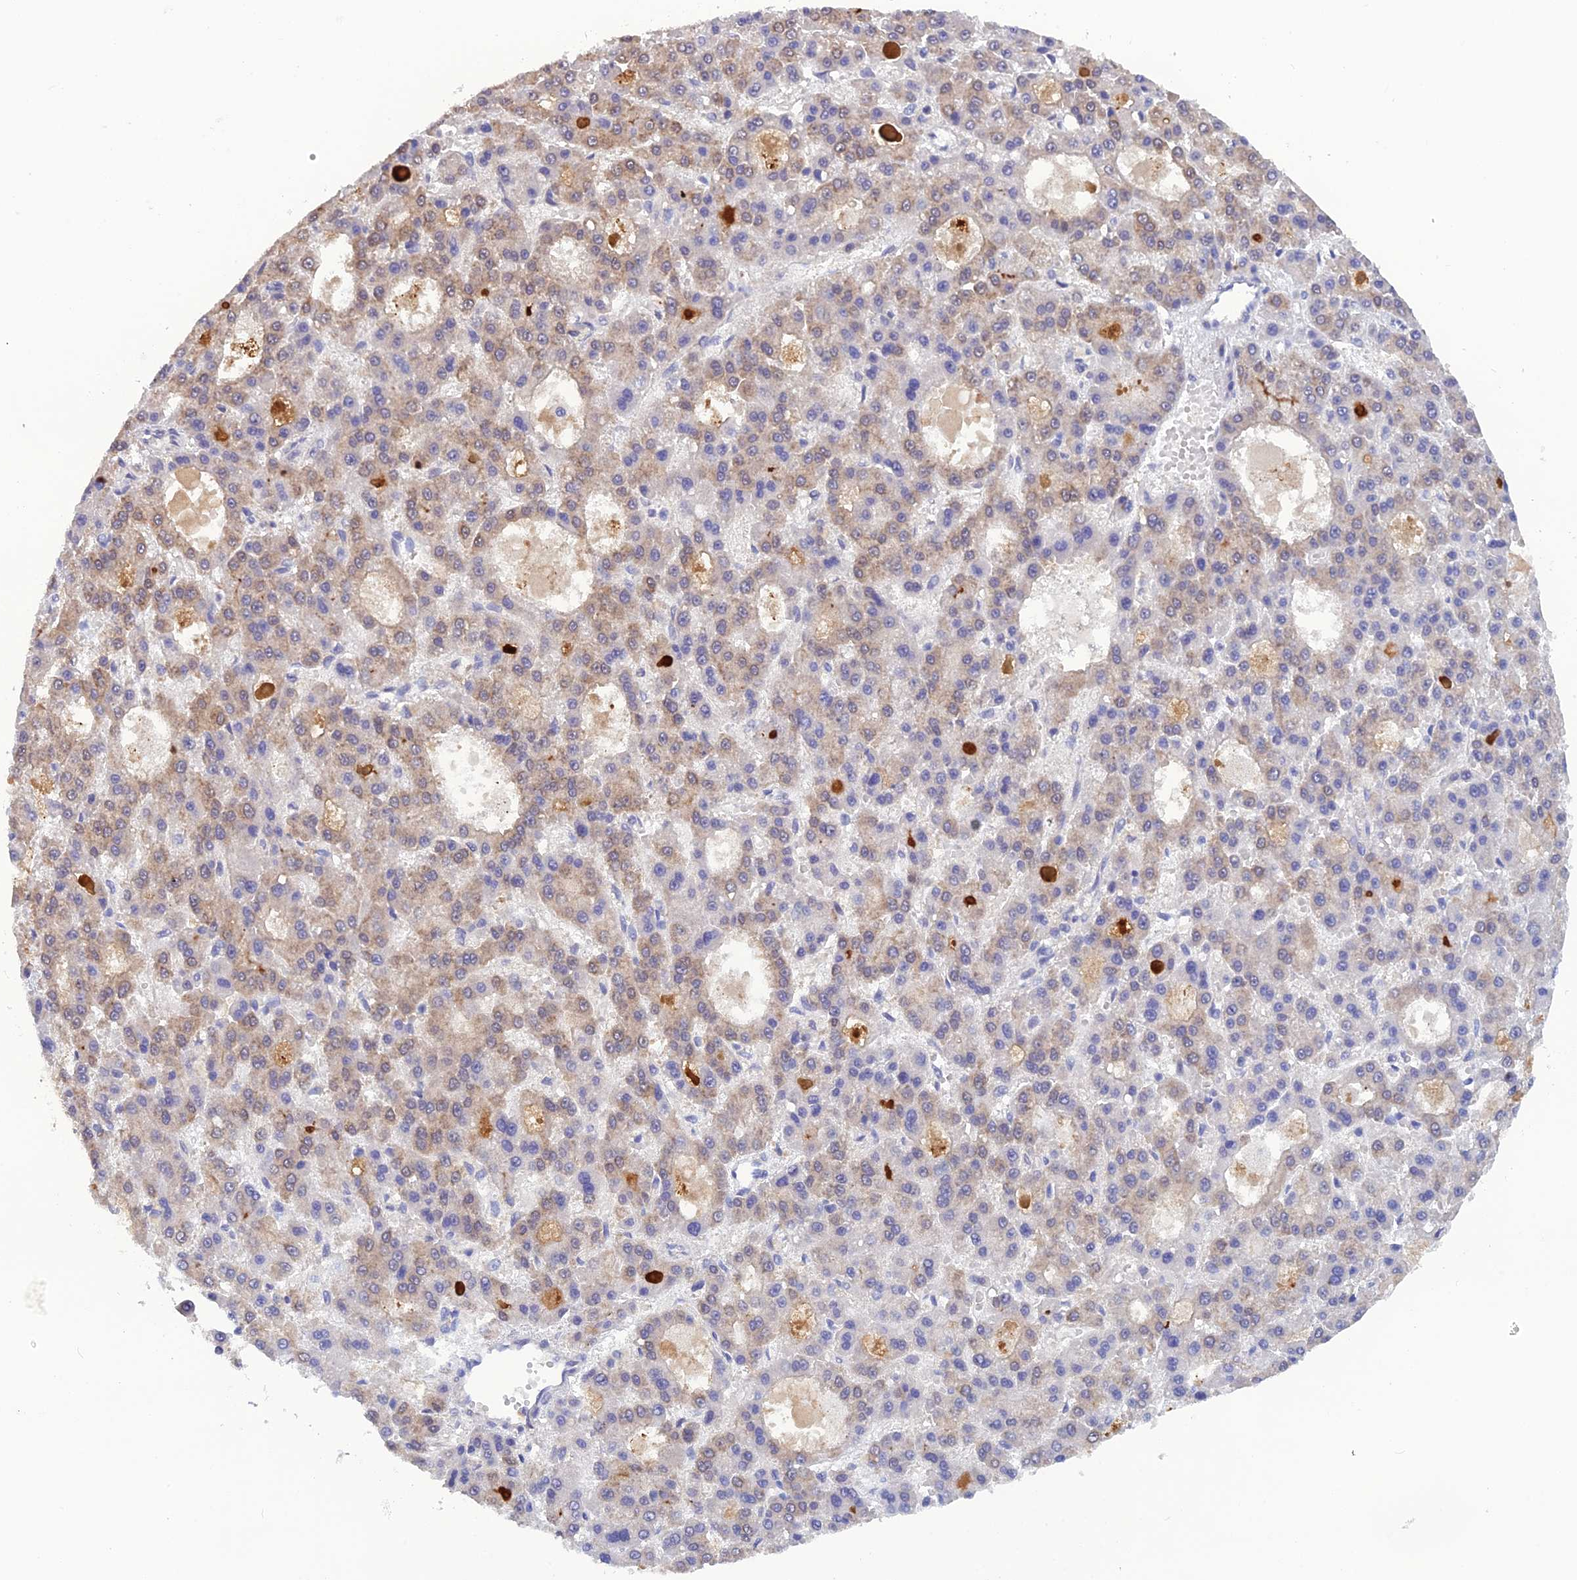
{"staining": {"intensity": "weak", "quantity": "25%-75%", "location": "cytoplasmic/membranous,nuclear"}, "tissue": "liver cancer", "cell_type": "Tumor cells", "image_type": "cancer", "snomed": [{"axis": "morphology", "description": "Carcinoma, Hepatocellular, NOS"}, {"axis": "topography", "description": "Liver"}], "caption": "The immunohistochemical stain labels weak cytoplasmic/membranous and nuclear staining in tumor cells of liver cancer (hepatocellular carcinoma) tissue.", "gene": "HINT1", "patient": {"sex": "male", "age": 70}}